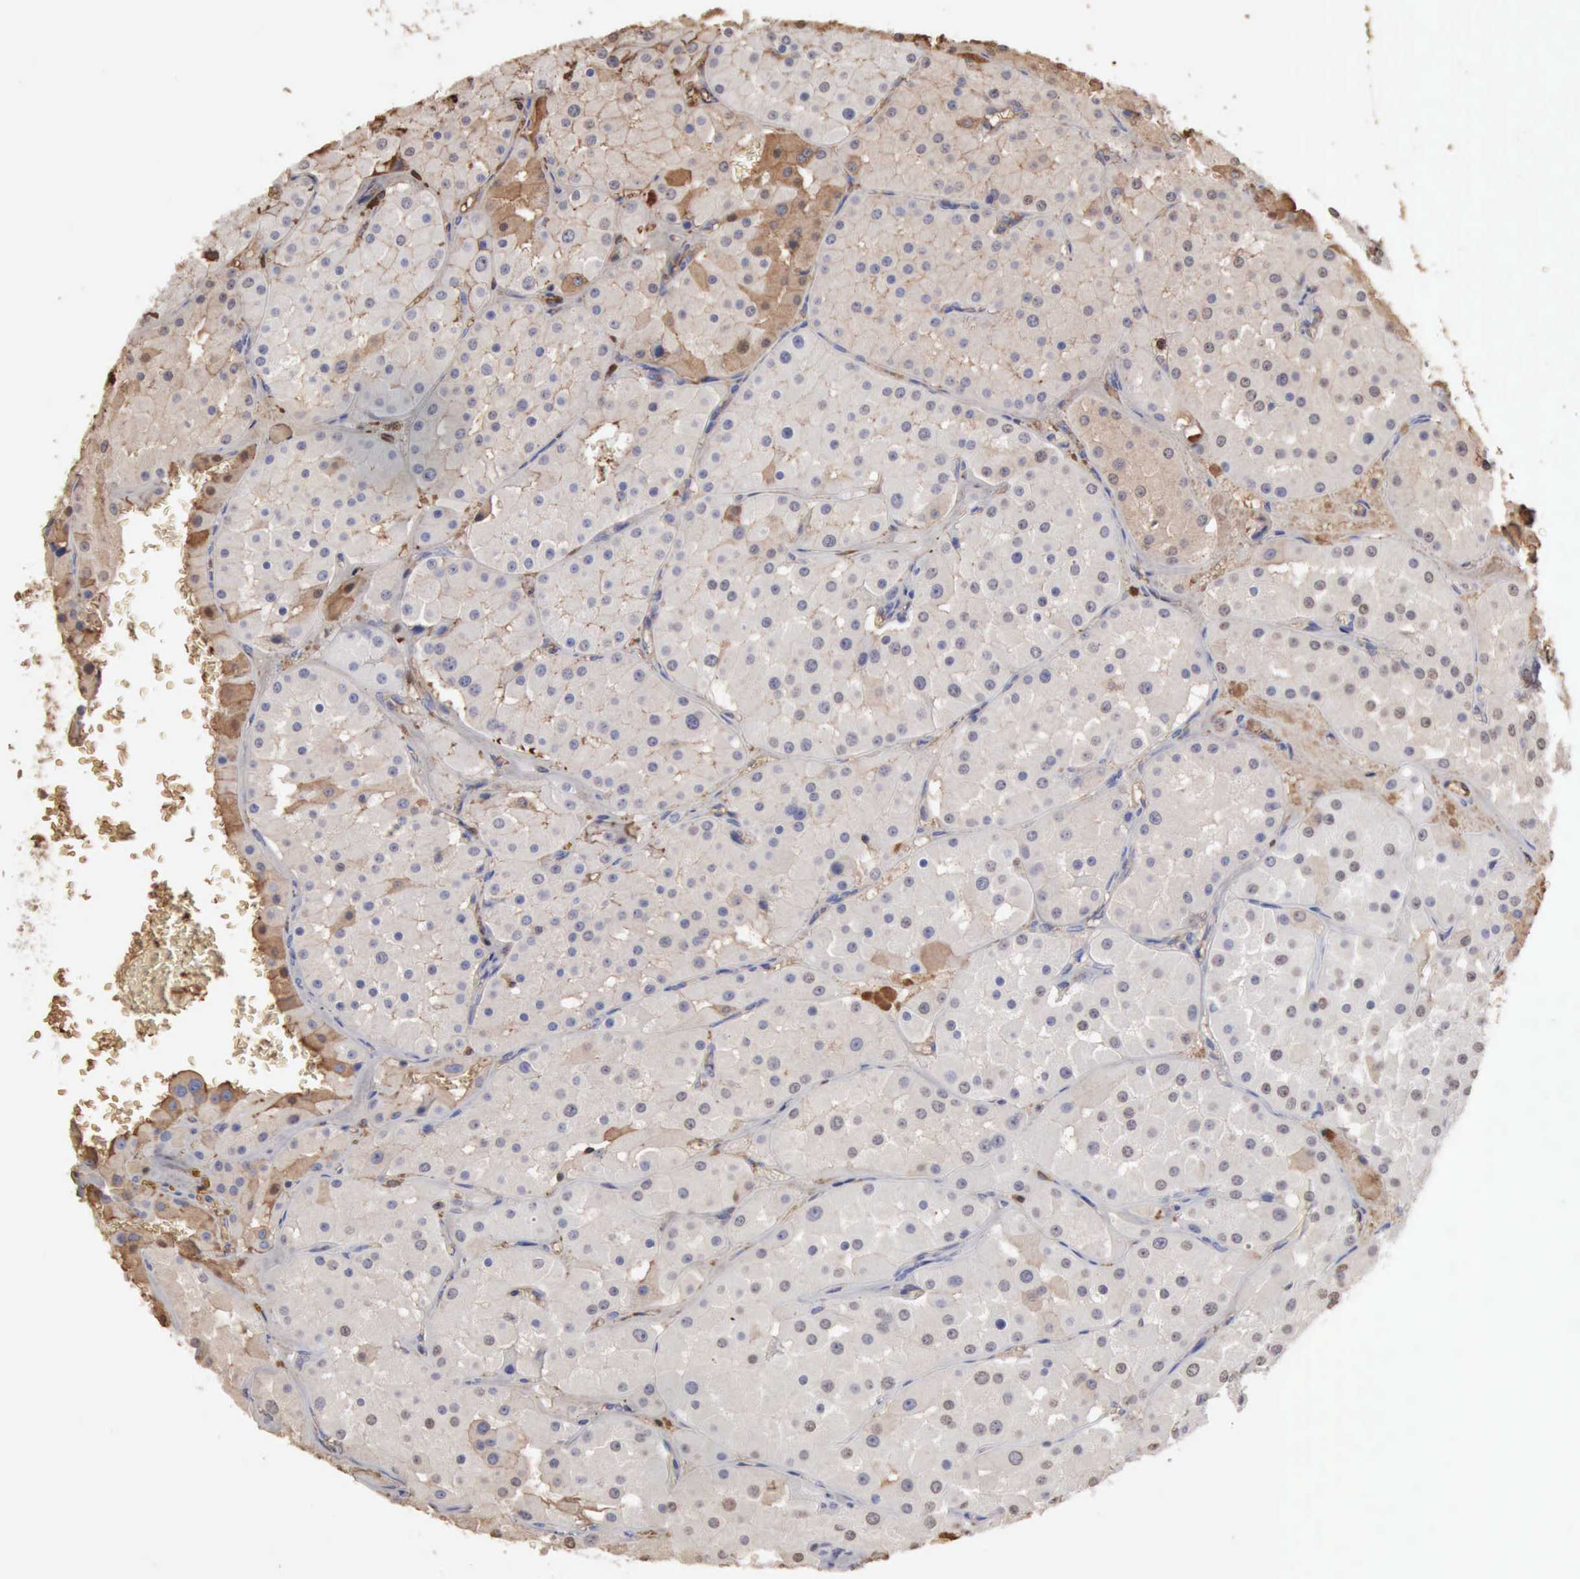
{"staining": {"intensity": "weak", "quantity": "25%-75%", "location": "cytoplasmic/membranous,nuclear"}, "tissue": "renal cancer", "cell_type": "Tumor cells", "image_type": "cancer", "snomed": [{"axis": "morphology", "description": "Adenocarcinoma, uncertain malignant potential"}, {"axis": "topography", "description": "Kidney"}], "caption": "Human renal cancer stained with a protein marker exhibits weak staining in tumor cells.", "gene": "SERPINA1", "patient": {"sex": "male", "age": 63}}